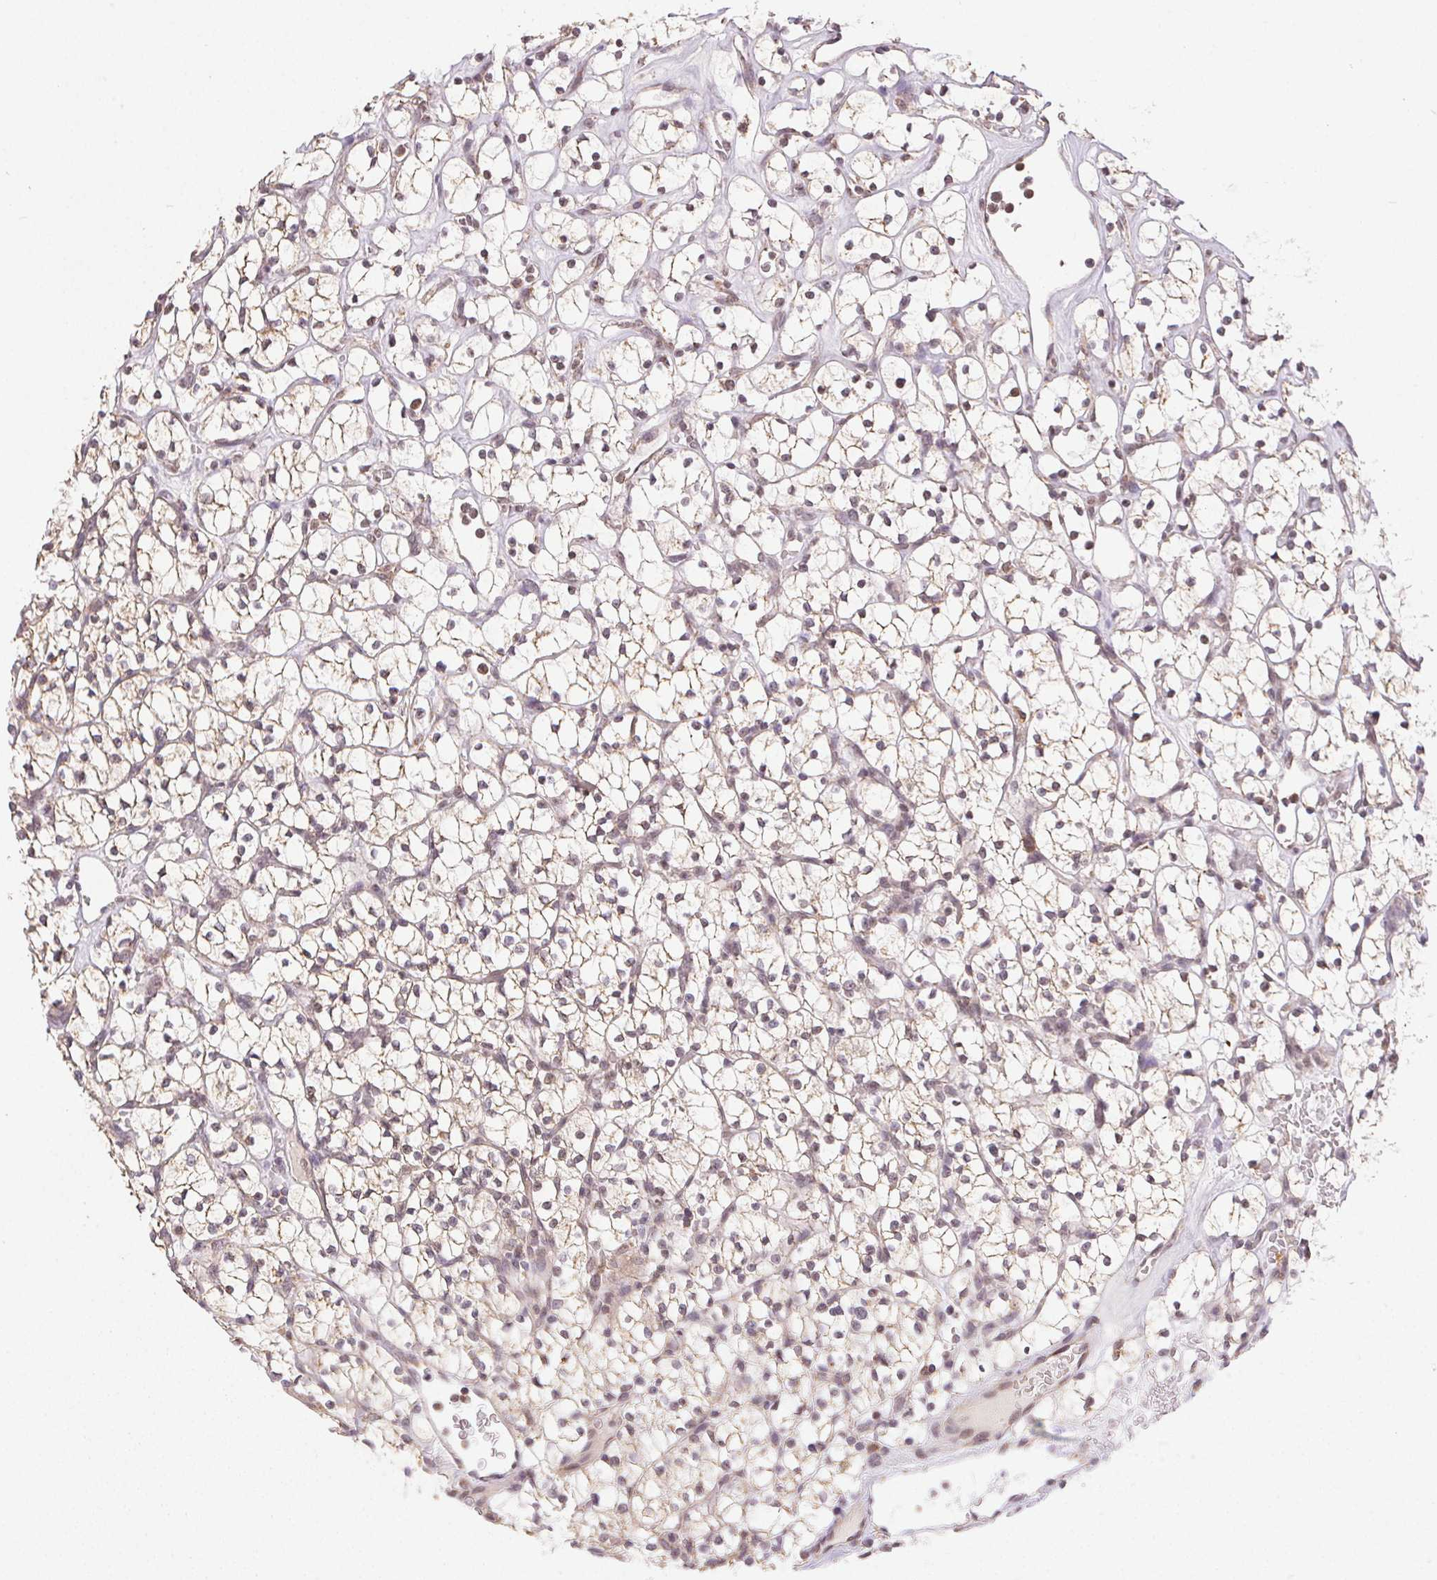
{"staining": {"intensity": "weak", "quantity": "<25%", "location": "cytoplasmic/membranous"}, "tissue": "renal cancer", "cell_type": "Tumor cells", "image_type": "cancer", "snomed": [{"axis": "morphology", "description": "Adenocarcinoma, NOS"}, {"axis": "topography", "description": "Kidney"}], "caption": "High power microscopy histopathology image of an IHC histopathology image of renal adenocarcinoma, revealing no significant expression in tumor cells. (DAB immunohistochemistry, high magnification).", "gene": "PIWIL4", "patient": {"sex": "female", "age": 64}}